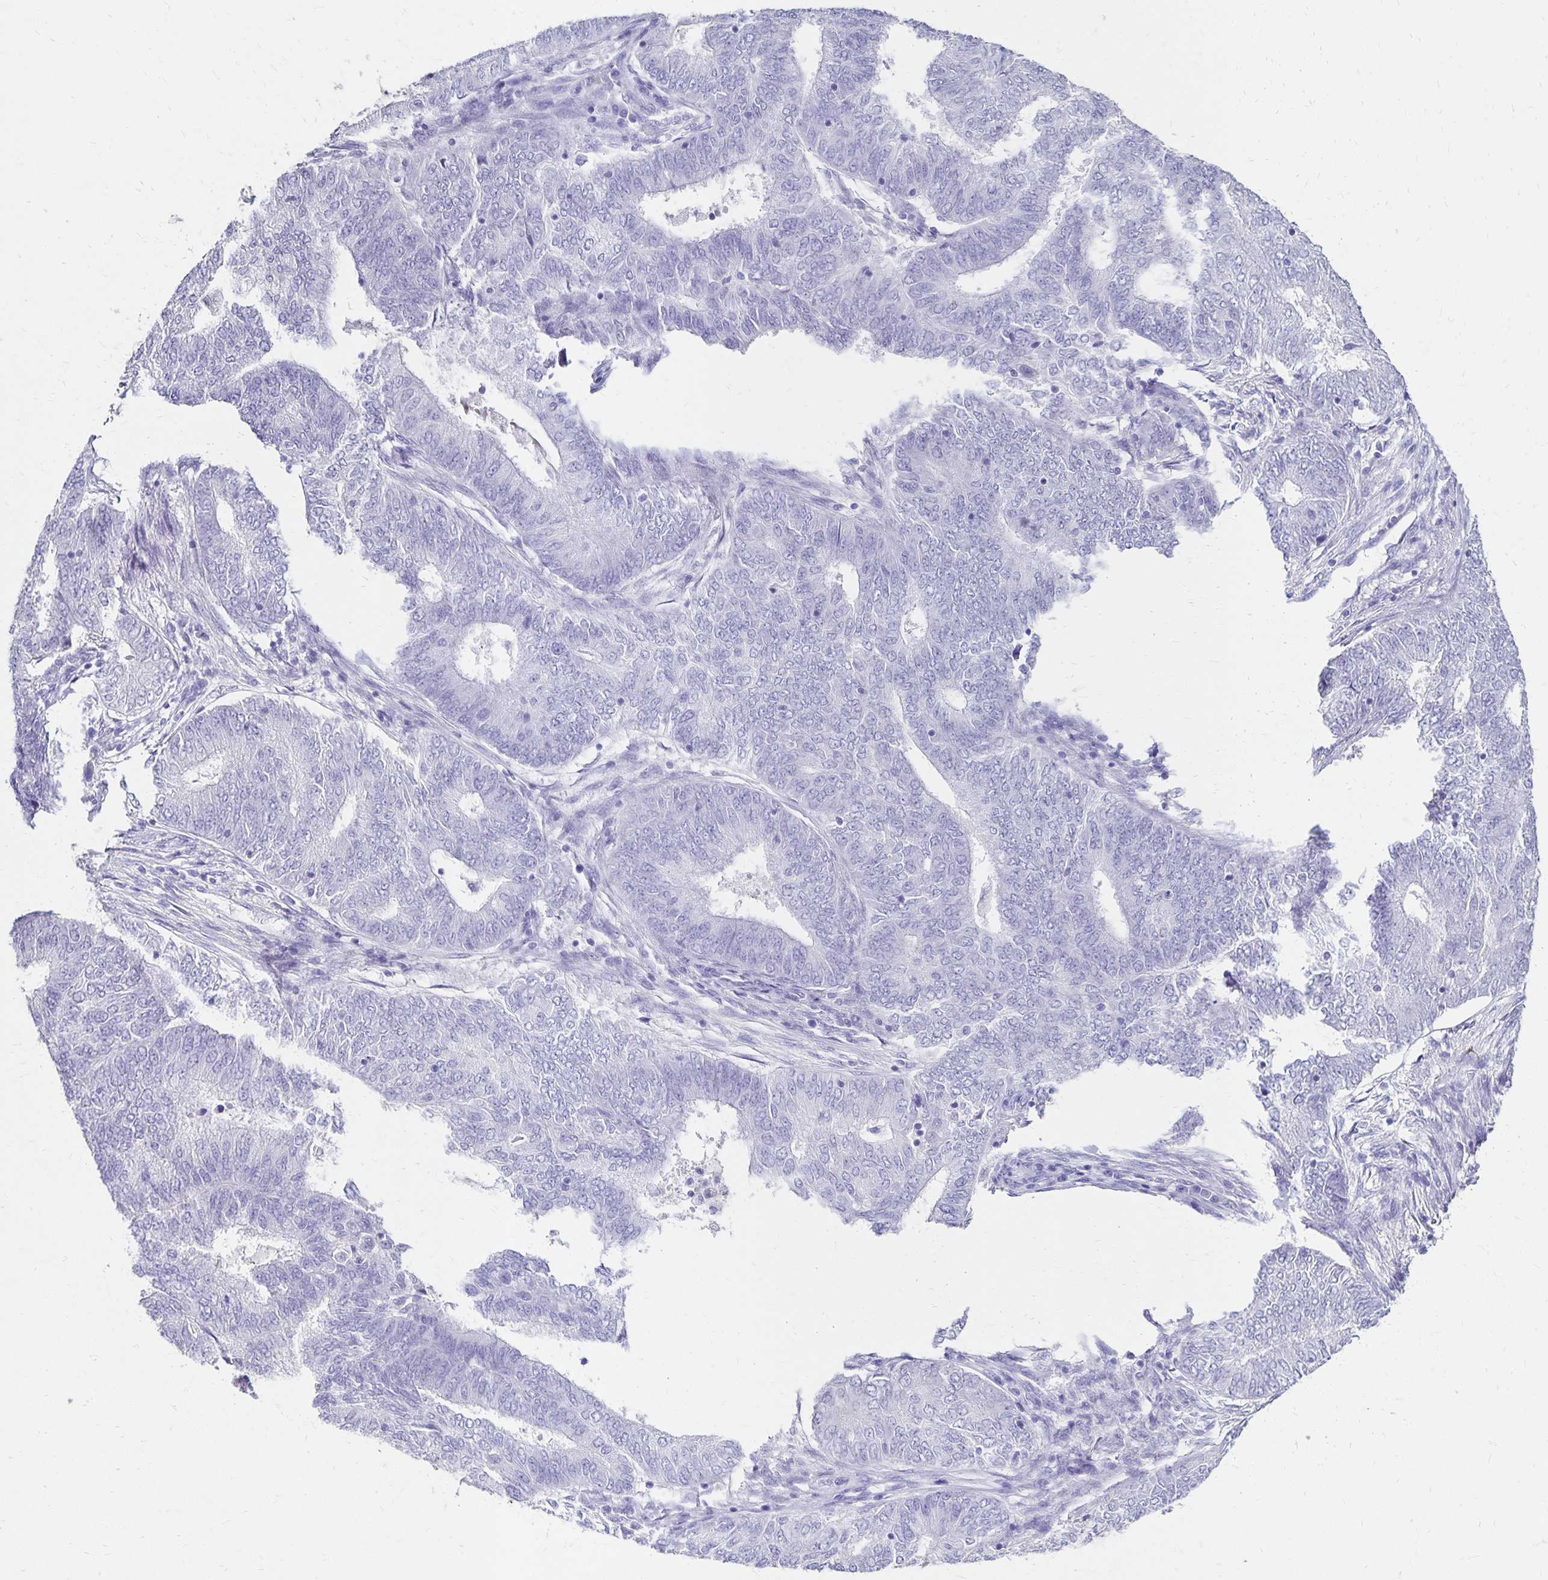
{"staining": {"intensity": "negative", "quantity": "none", "location": "none"}, "tissue": "endometrial cancer", "cell_type": "Tumor cells", "image_type": "cancer", "snomed": [{"axis": "morphology", "description": "Adenocarcinoma, NOS"}, {"axis": "topography", "description": "Endometrium"}], "caption": "Image shows no protein staining in tumor cells of endometrial cancer (adenocarcinoma) tissue. Nuclei are stained in blue.", "gene": "DYNLT4", "patient": {"sex": "female", "age": 62}}